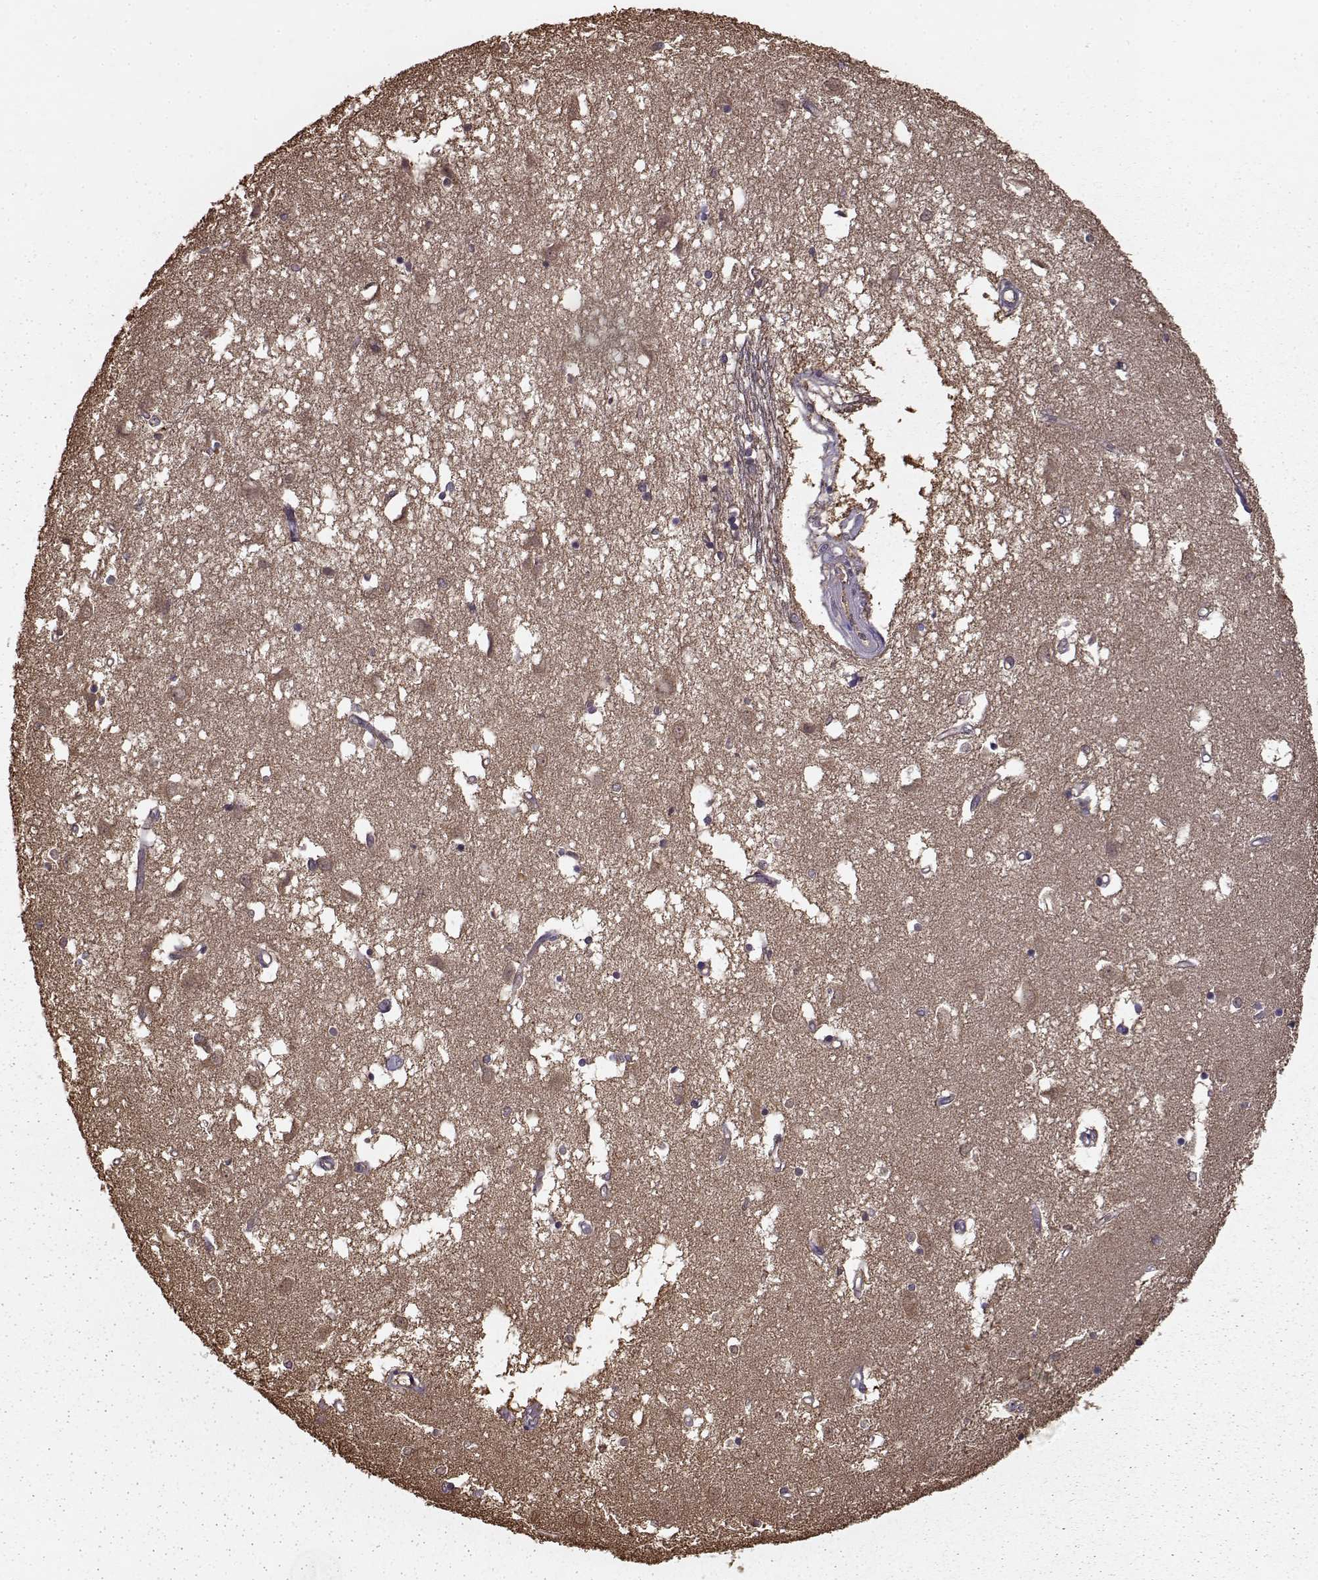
{"staining": {"intensity": "negative", "quantity": "none", "location": "none"}, "tissue": "caudate", "cell_type": "Glial cells", "image_type": "normal", "snomed": [{"axis": "morphology", "description": "Normal tissue, NOS"}, {"axis": "topography", "description": "Lateral ventricle wall"}], "caption": "Immunohistochemistry (IHC) of benign human caudate demonstrates no staining in glial cells.", "gene": "NME1", "patient": {"sex": "male", "age": 54}}